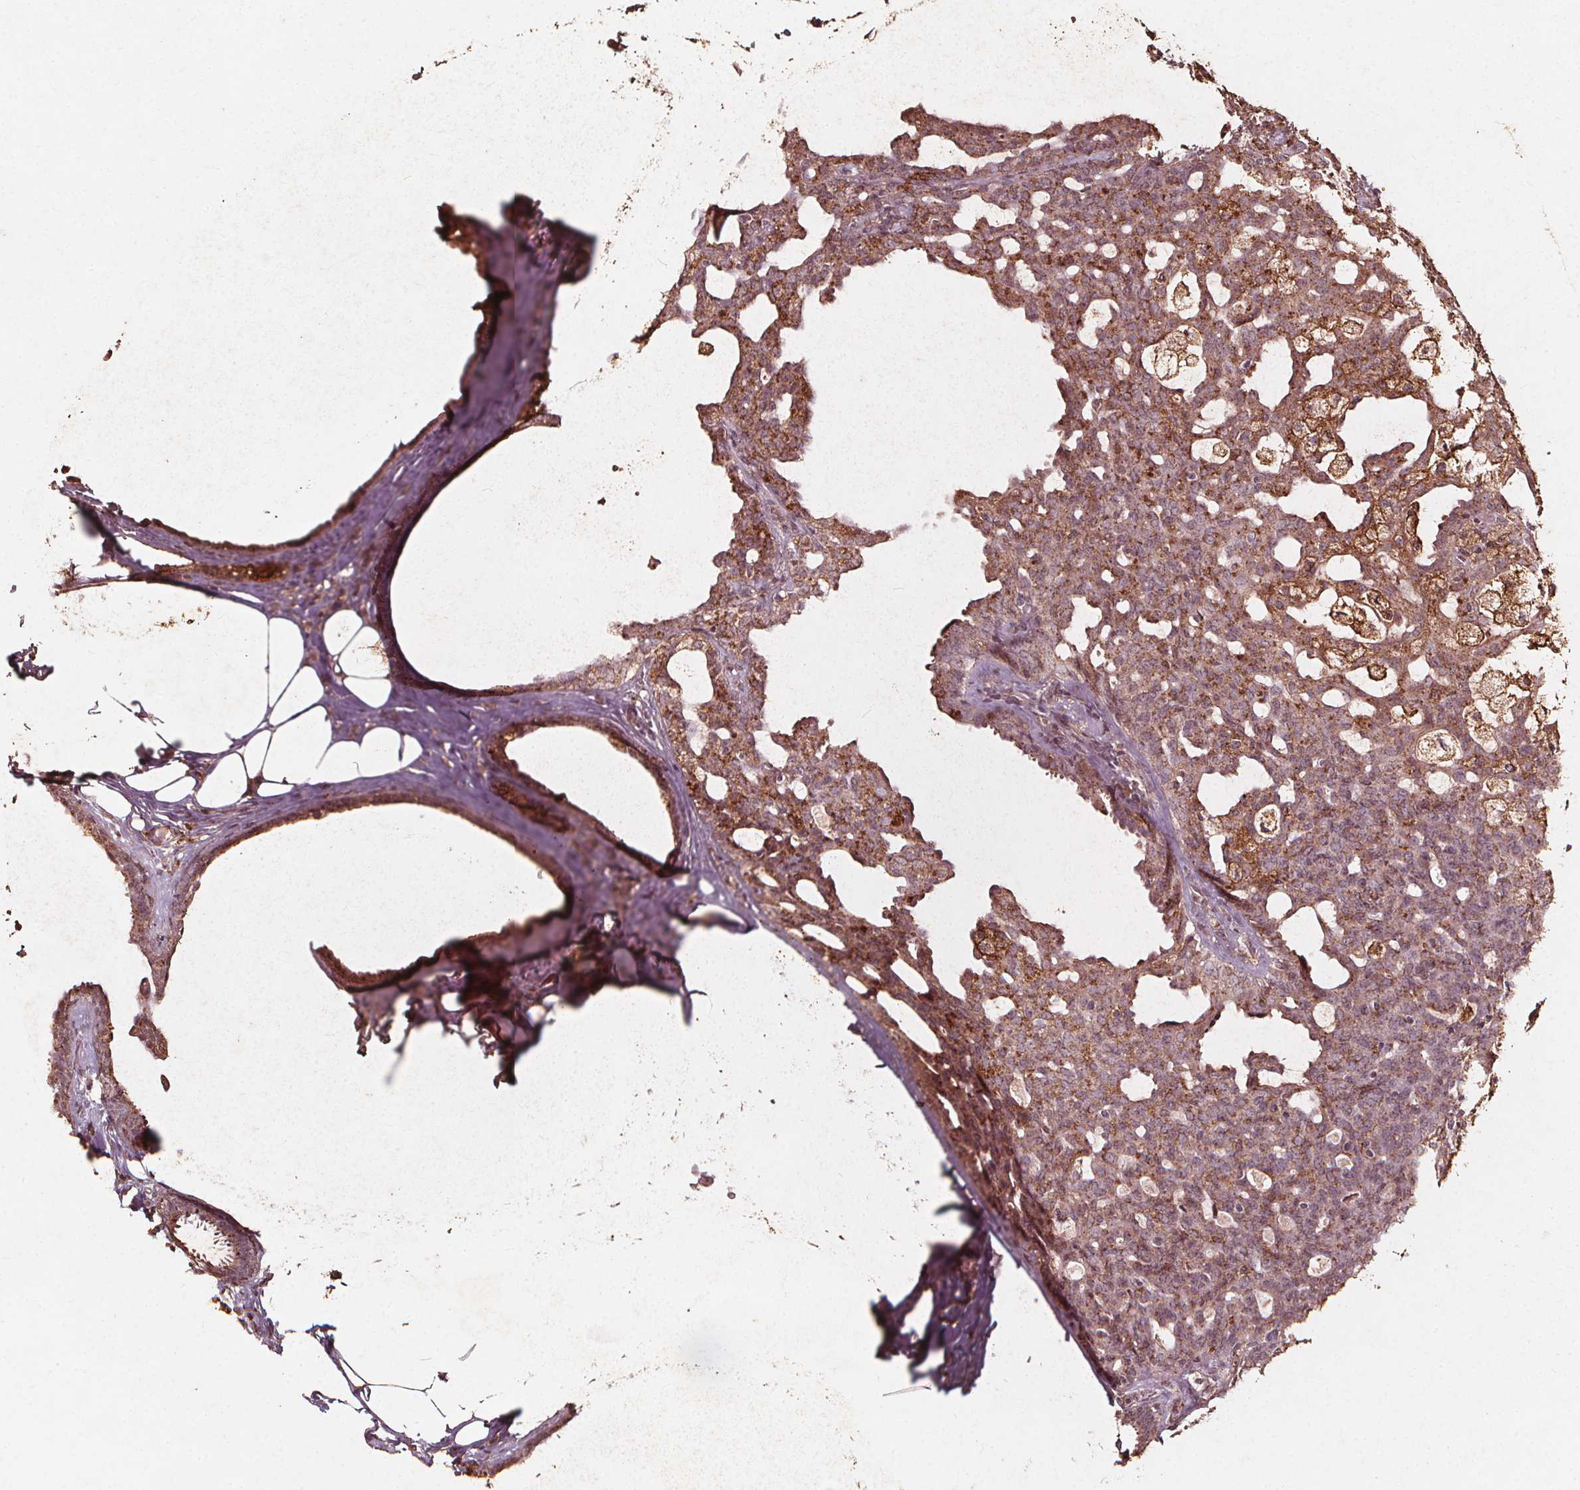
{"staining": {"intensity": "moderate", "quantity": "25%-75%", "location": "cytoplasmic/membranous"}, "tissue": "breast cancer", "cell_type": "Tumor cells", "image_type": "cancer", "snomed": [{"axis": "morphology", "description": "Duct carcinoma"}, {"axis": "topography", "description": "Breast"}], "caption": "A brown stain highlights moderate cytoplasmic/membranous expression of a protein in breast cancer tumor cells.", "gene": "ABCA1", "patient": {"sex": "female", "age": 59}}